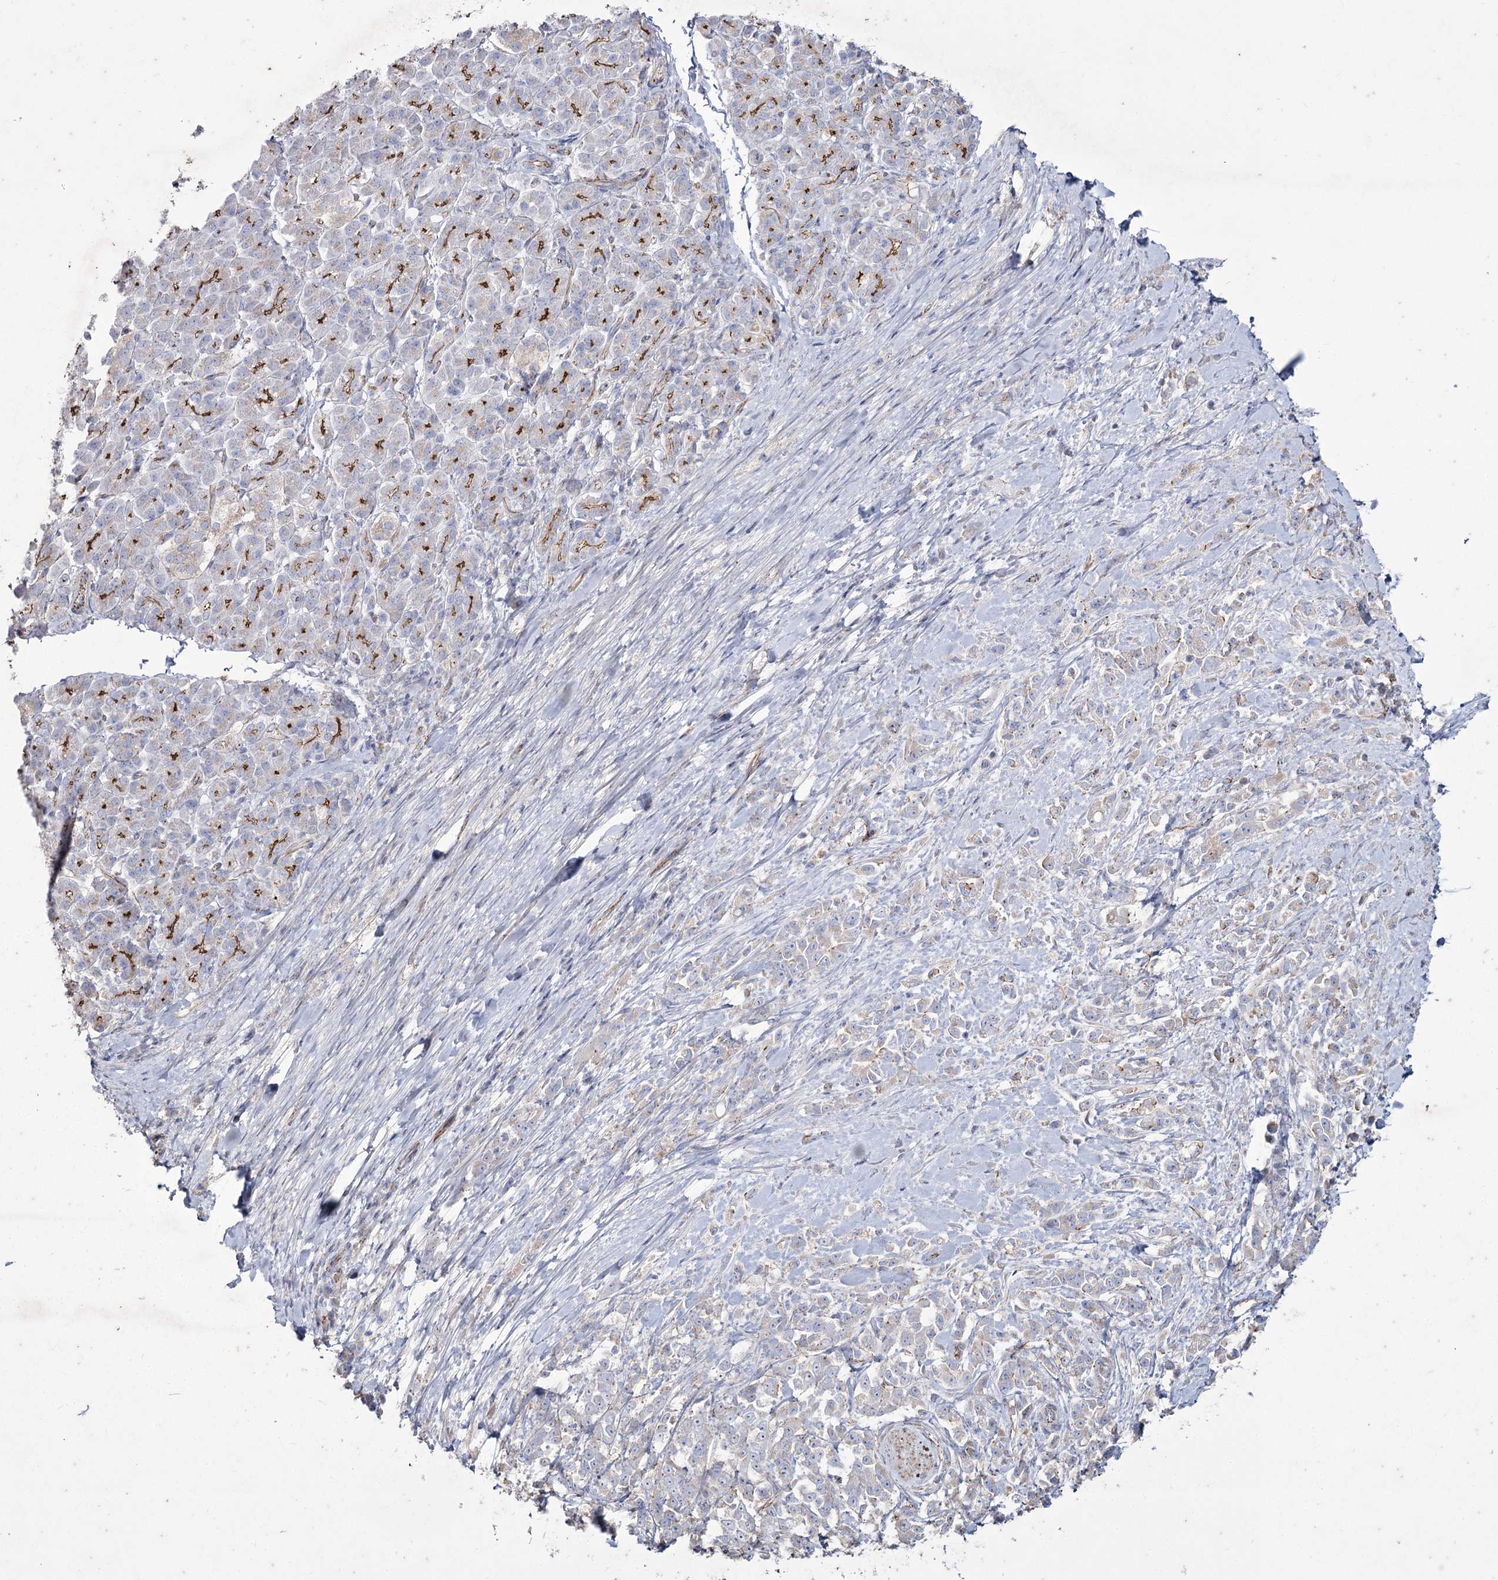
{"staining": {"intensity": "negative", "quantity": "none", "location": "none"}, "tissue": "pancreatic cancer", "cell_type": "Tumor cells", "image_type": "cancer", "snomed": [{"axis": "morphology", "description": "Normal tissue, NOS"}, {"axis": "morphology", "description": "Adenocarcinoma, NOS"}, {"axis": "topography", "description": "Pancreas"}], "caption": "Adenocarcinoma (pancreatic) was stained to show a protein in brown. There is no significant positivity in tumor cells. (Brightfield microscopy of DAB (3,3'-diaminobenzidine) immunohistochemistry at high magnification).", "gene": "LDLRAD3", "patient": {"sex": "female", "age": 64}}